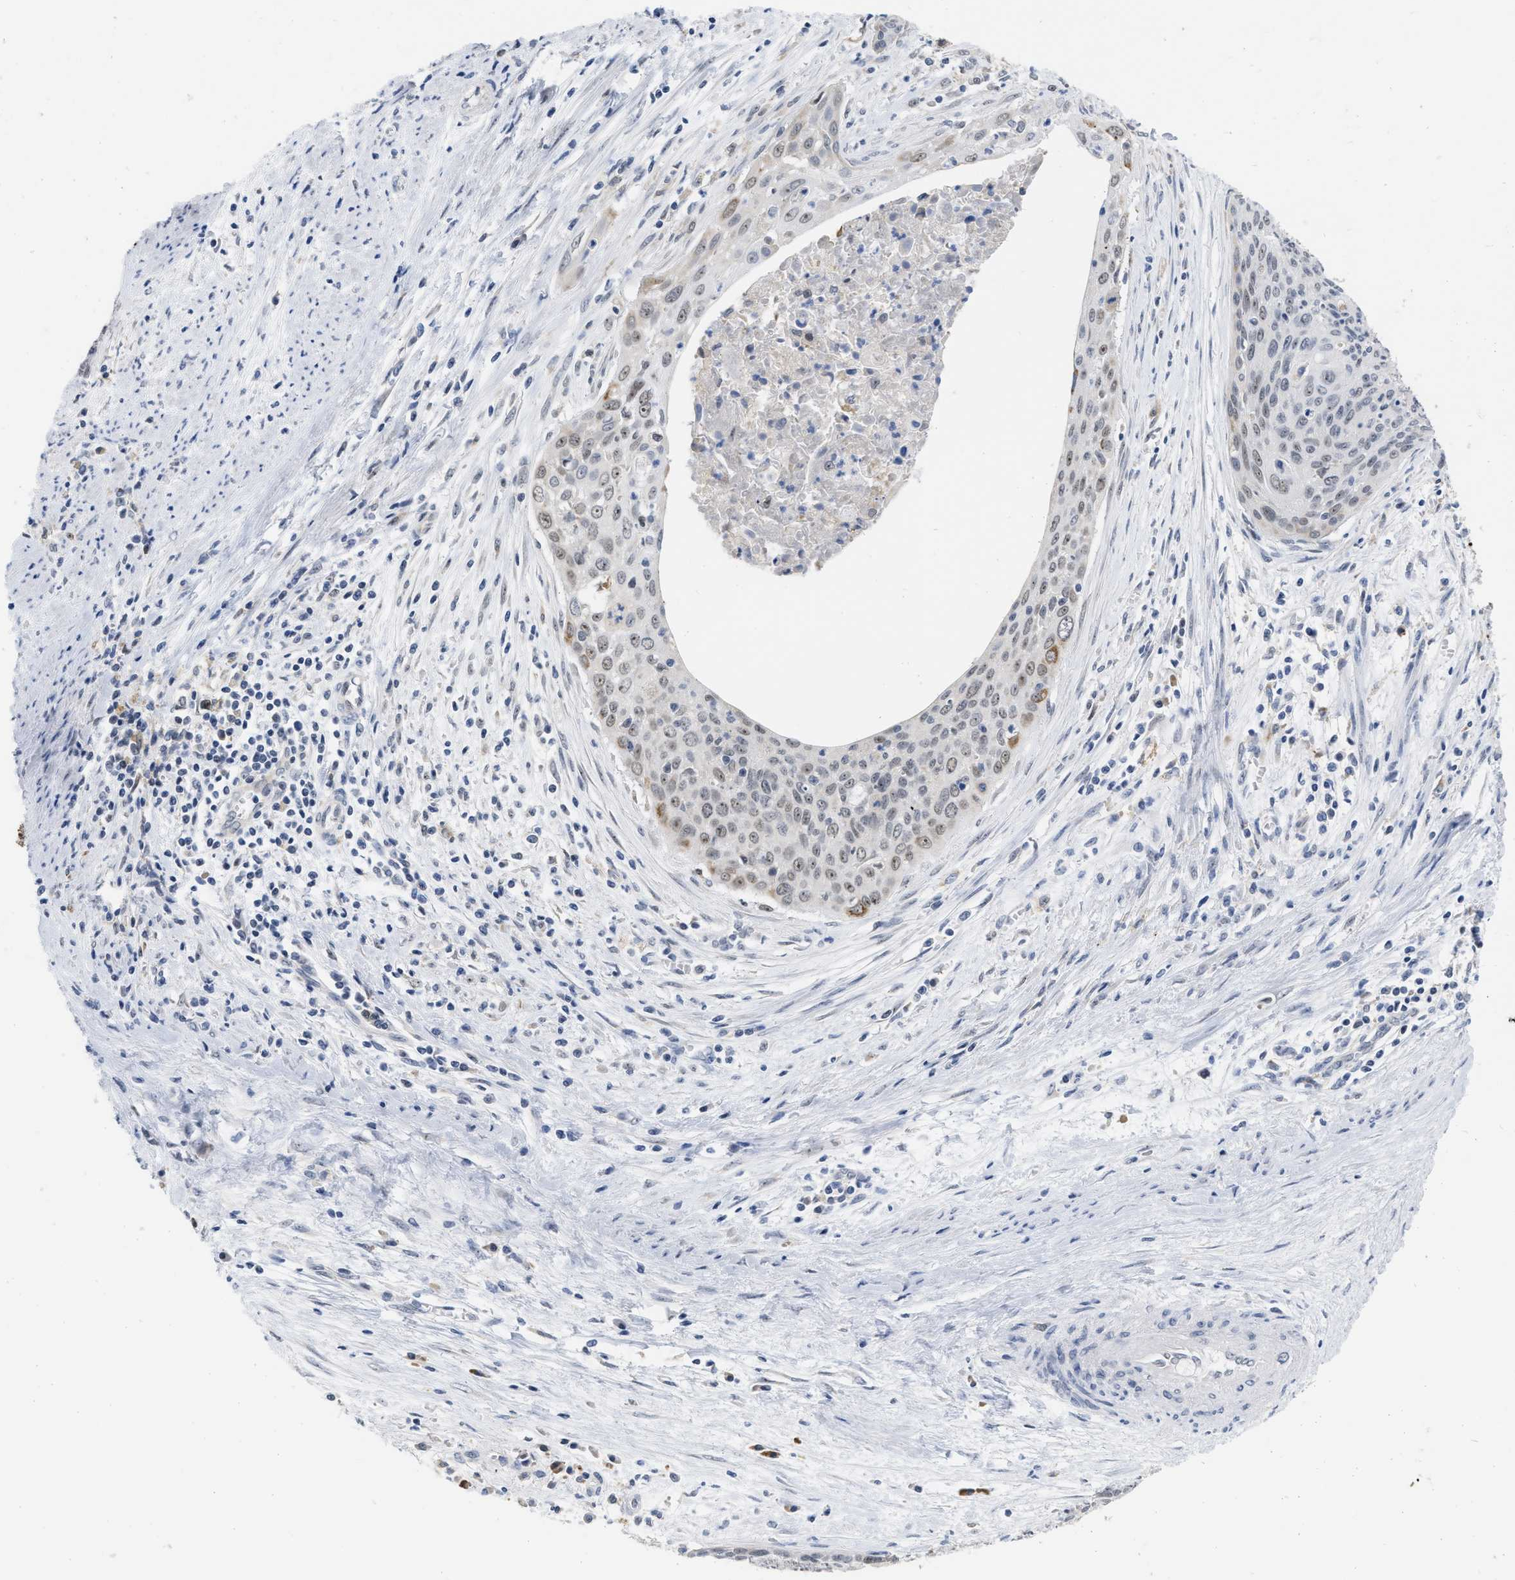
{"staining": {"intensity": "weak", "quantity": "<25%", "location": "nuclear"}, "tissue": "cervical cancer", "cell_type": "Tumor cells", "image_type": "cancer", "snomed": [{"axis": "morphology", "description": "Squamous cell carcinoma, NOS"}, {"axis": "topography", "description": "Cervix"}], "caption": "DAB (3,3'-diaminobenzidine) immunohistochemical staining of human squamous cell carcinoma (cervical) exhibits no significant positivity in tumor cells.", "gene": "ELAC2", "patient": {"sex": "female", "age": 55}}